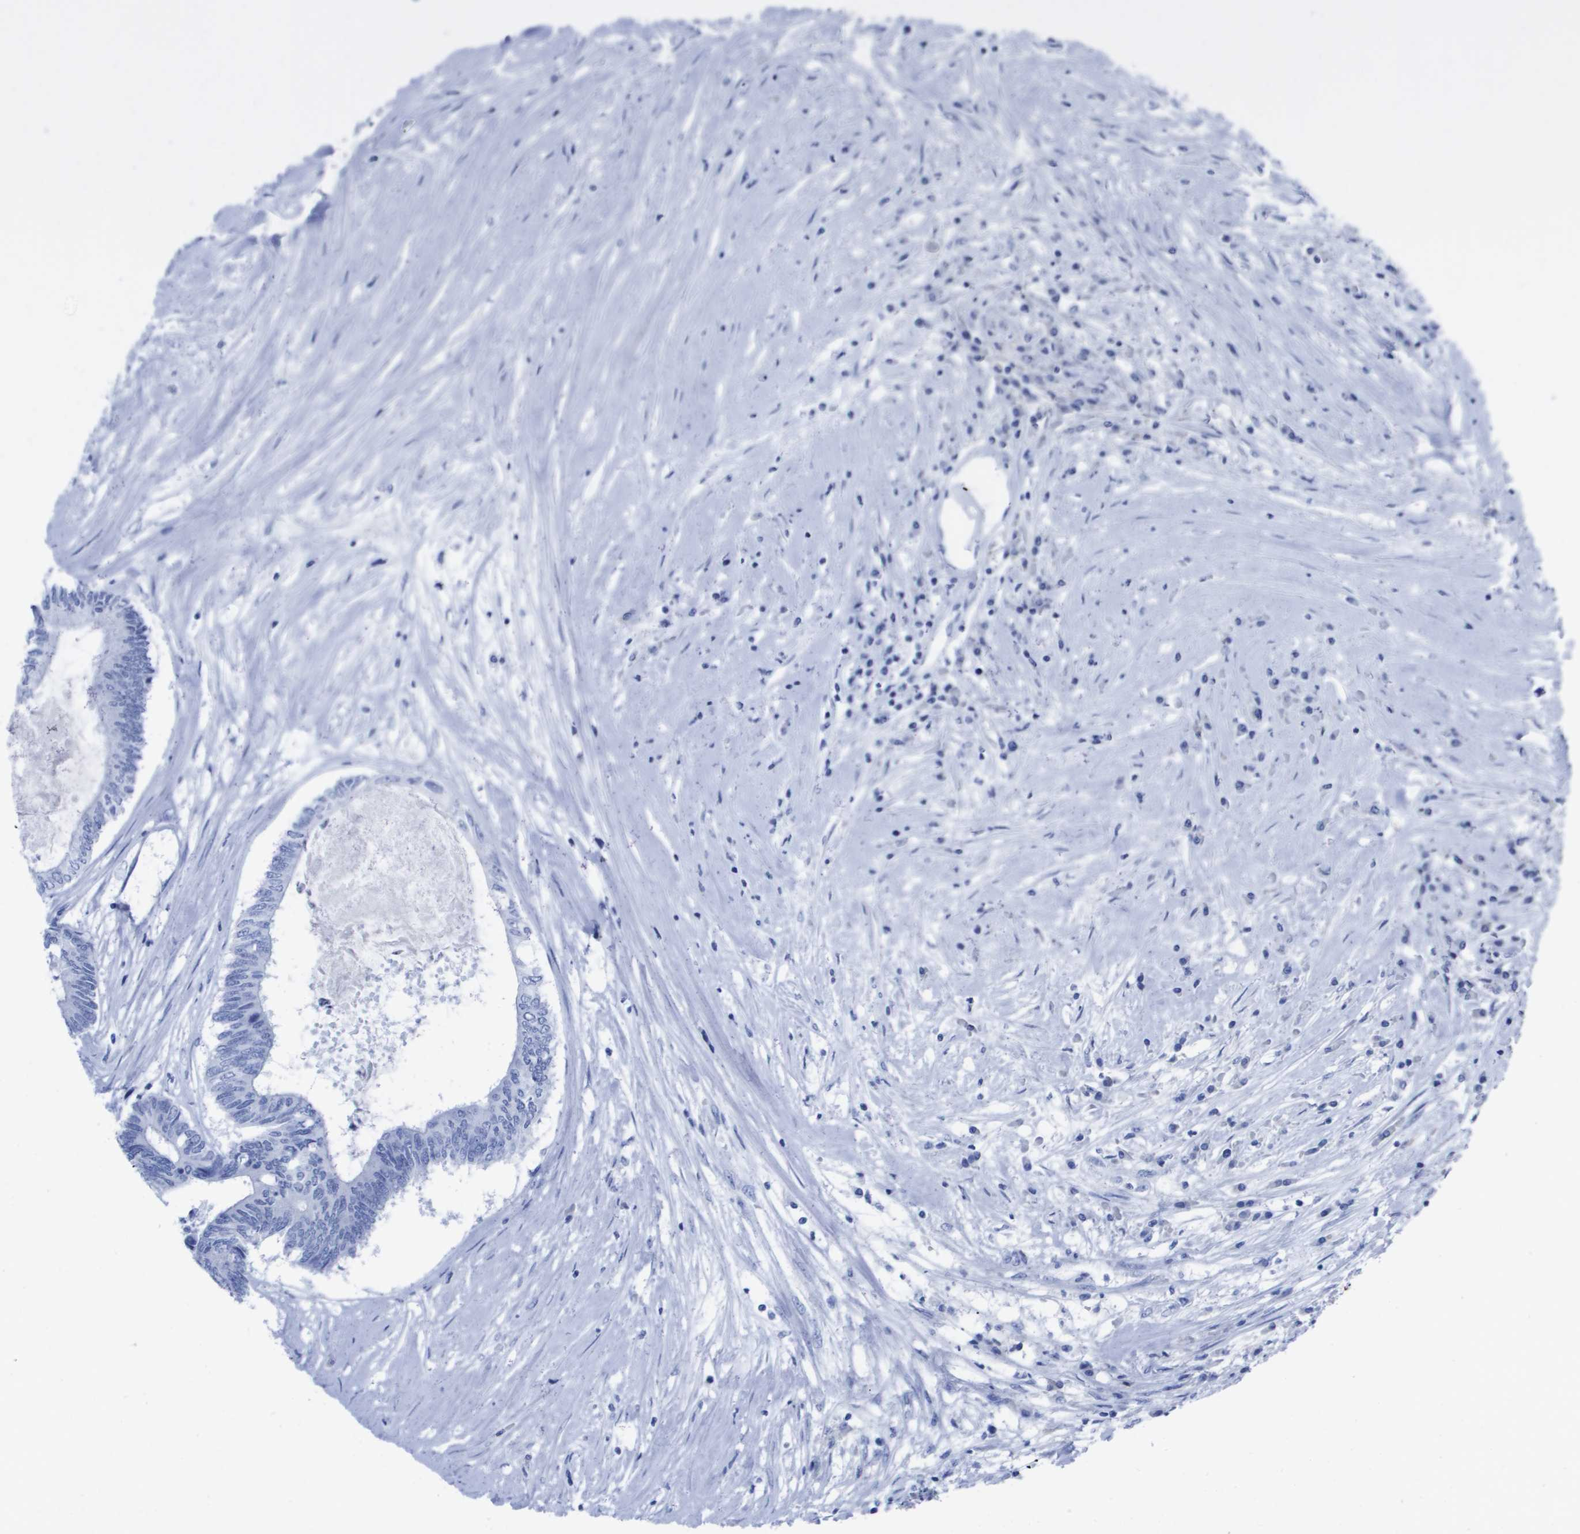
{"staining": {"intensity": "negative", "quantity": "none", "location": "none"}, "tissue": "colorectal cancer", "cell_type": "Tumor cells", "image_type": "cancer", "snomed": [{"axis": "morphology", "description": "Adenocarcinoma, NOS"}, {"axis": "topography", "description": "Rectum"}], "caption": "This is an IHC histopathology image of colorectal adenocarcinoma. There is no positivity in tumor cells.", "gene": "KCNA3", "patient": {"sex": "male", "age": 63}}